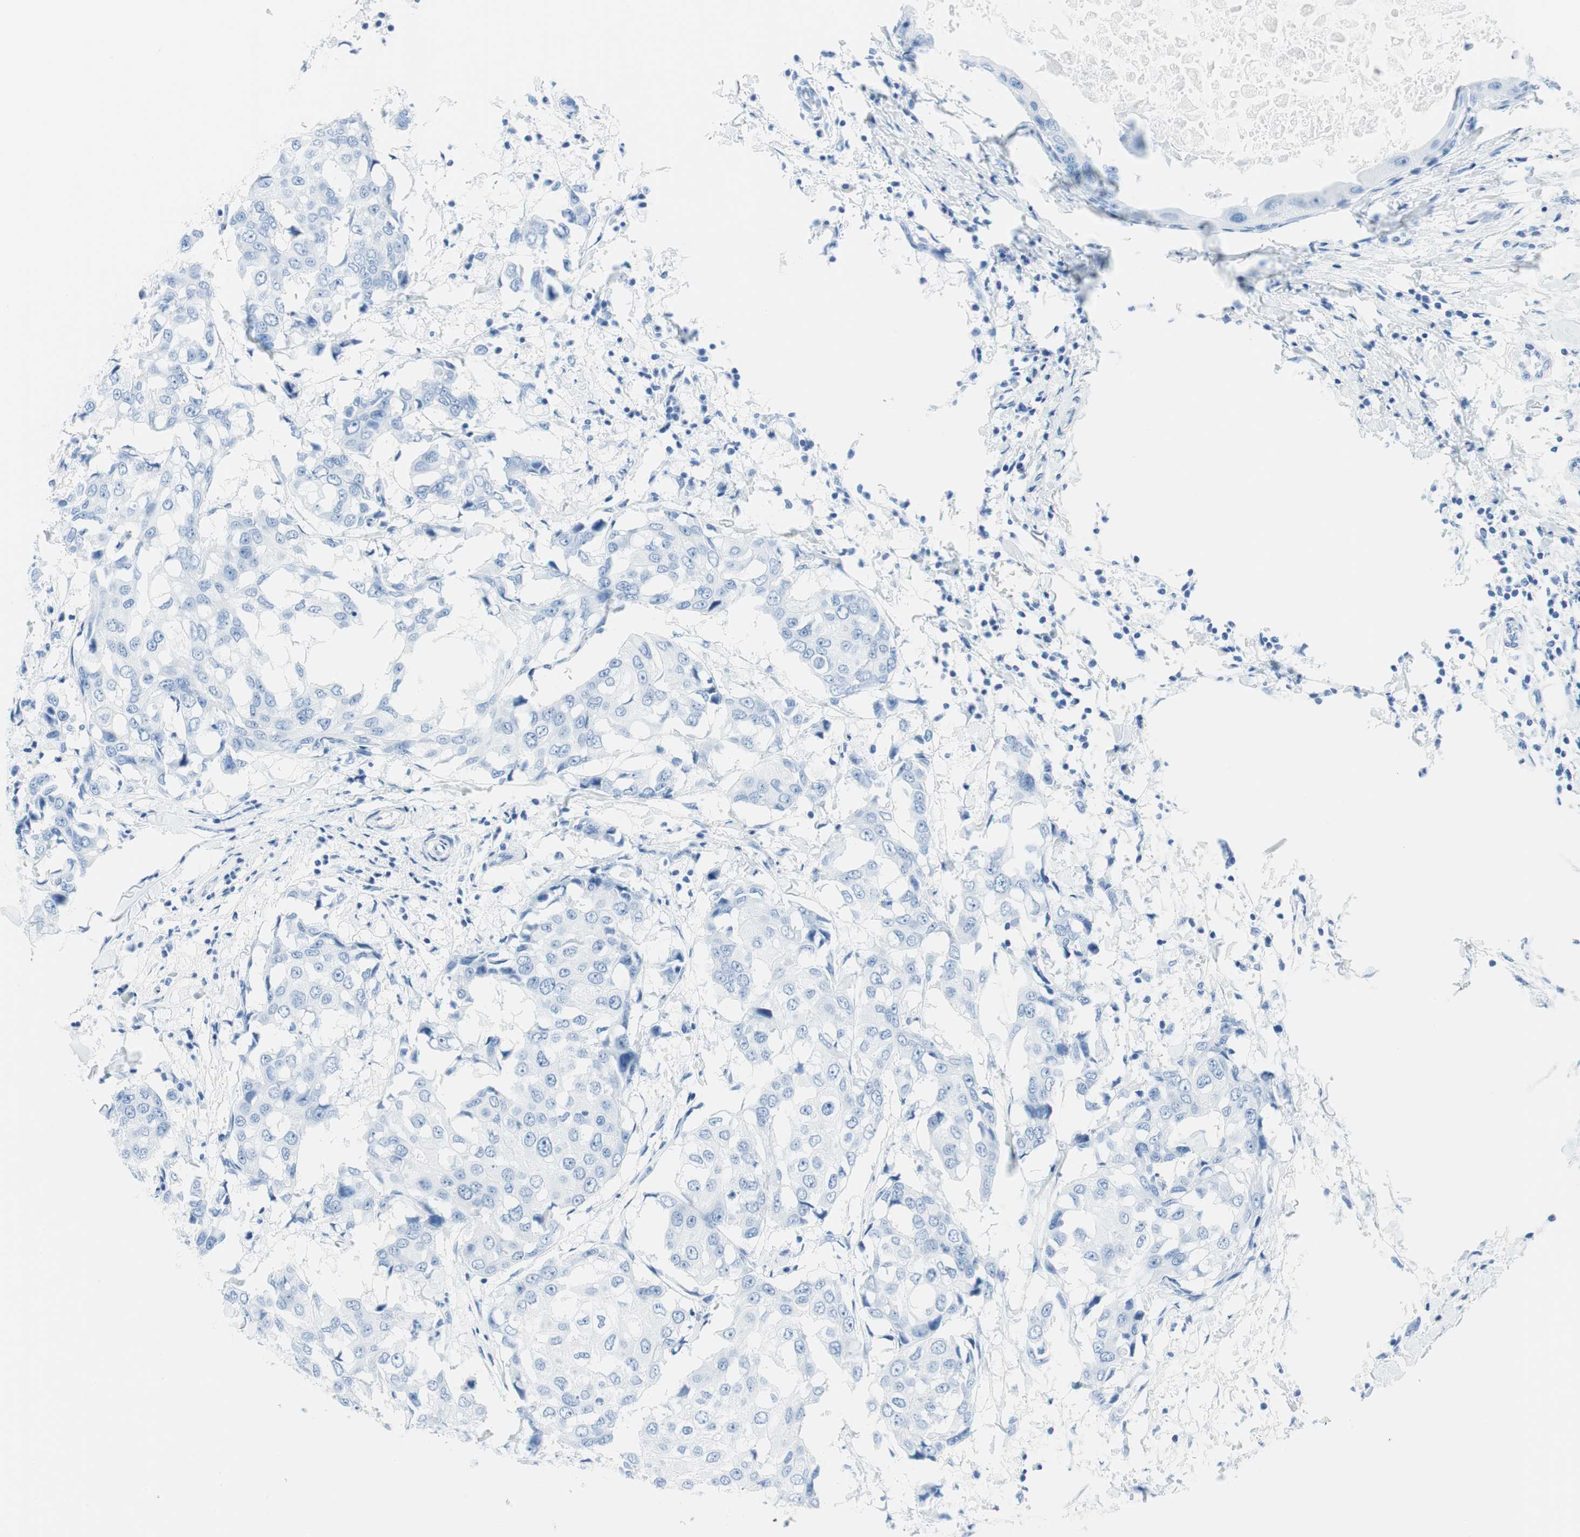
{"staining": {"intensity": "negative", "quantity": "none", "location": "none"}, "tissue": "breast cancer", "cell_type": "Tumor cells", "image_type": "cancer", "snomed": [{"axis": "morphology", "description": "Duct carcinoma"}, {"axis": "topography", "description": "Breast"}], "caption": "Image shows no significant protein staining in tumor cells of breast cancer.", "gene": "NFATC2", "patient": {"sex": "female", "age": 27}}